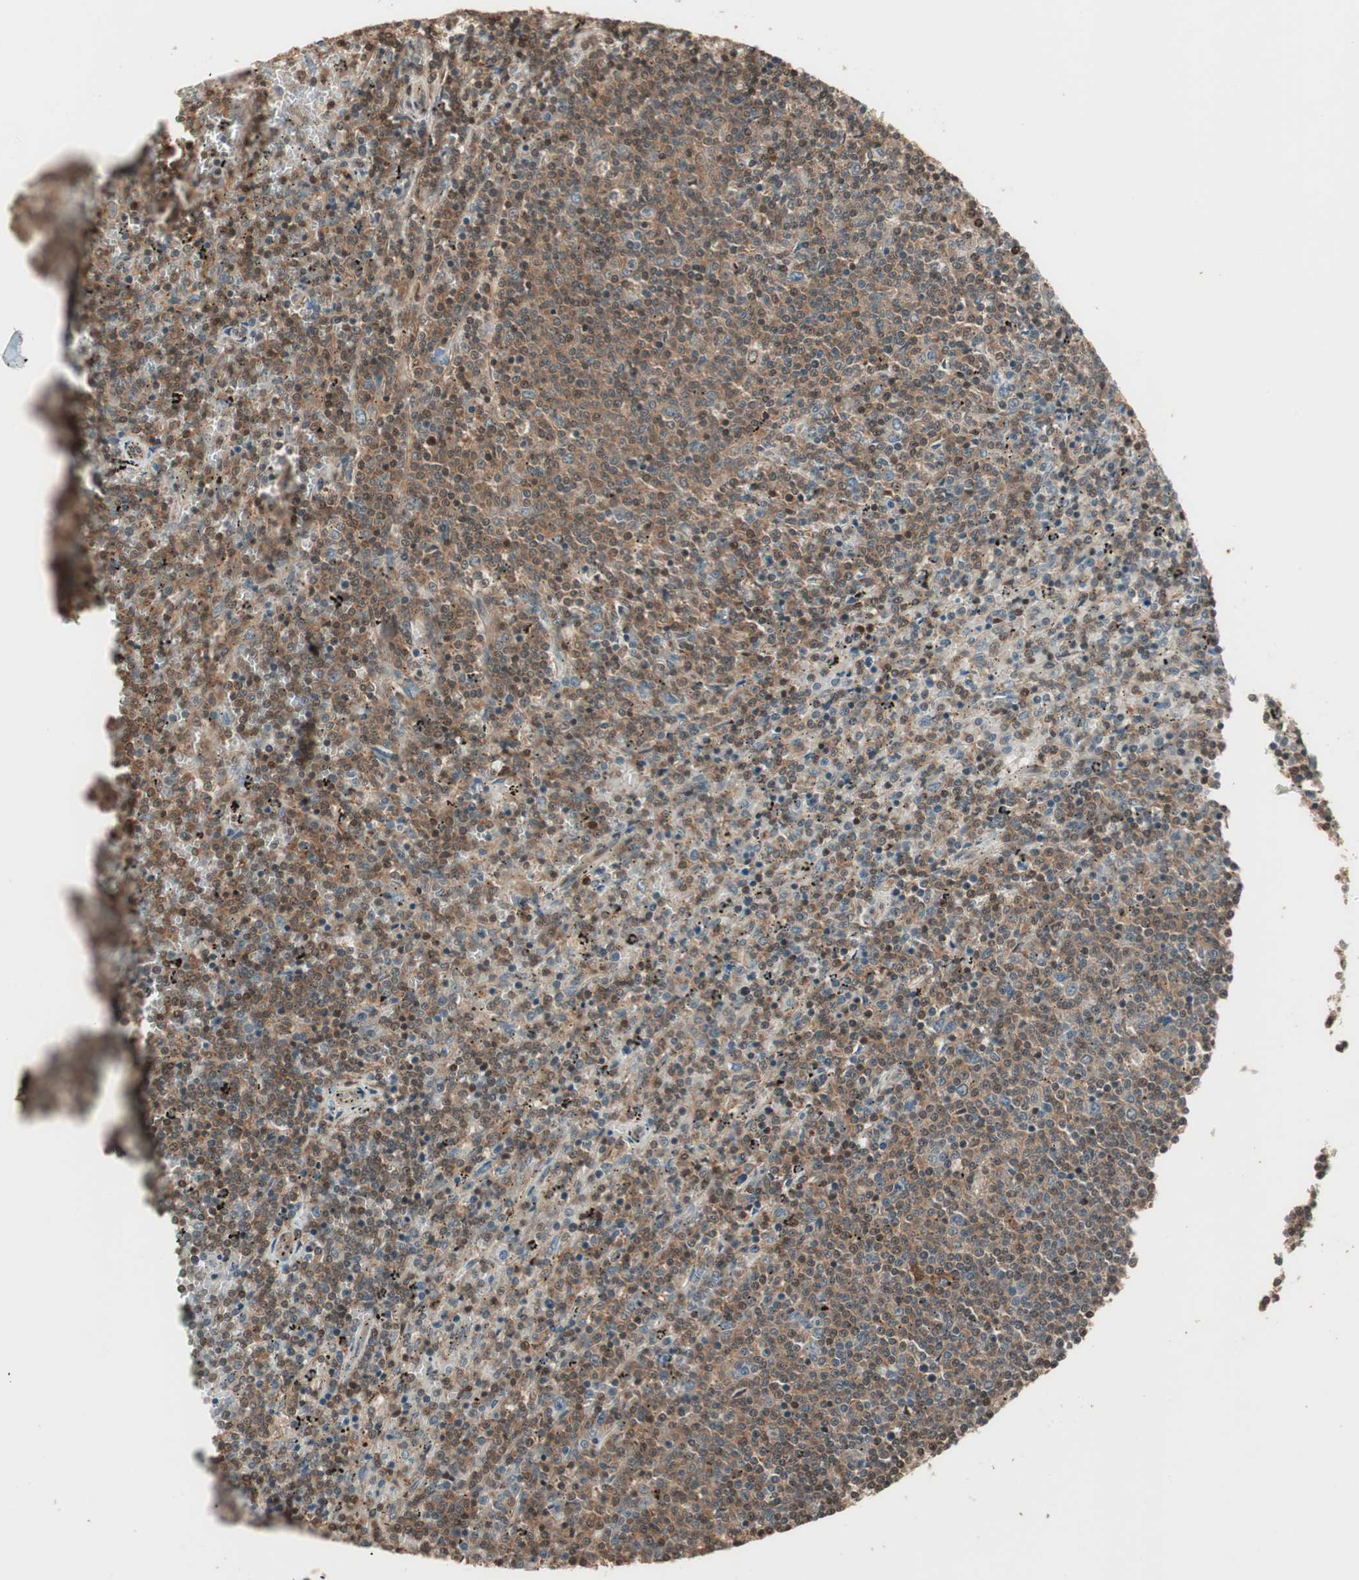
{"staining": {"intensity": "moderate", "quantity": ">75%", "location": "cytoplasmic/membranous"}, "tissue": "lymphoma", "cell_type": "Tumor cells", "image_type": "cancer", "snomed": [{"axis": "morphology", "description": "Malignant lymphoma, non-Hodgkin's type, Low grade"}, {"axis": "topography", "description": "Spleen"}], "caption": "Brown immunohistochemical staining in malignant lymphoma, non-Hodgkin's type (low-grade) exhibits moderate cytoplasmic/membranous expression in about >75% of tumor cells.", "gene": "CNOT4", "patient": {"sex": "female", "age": 50}}